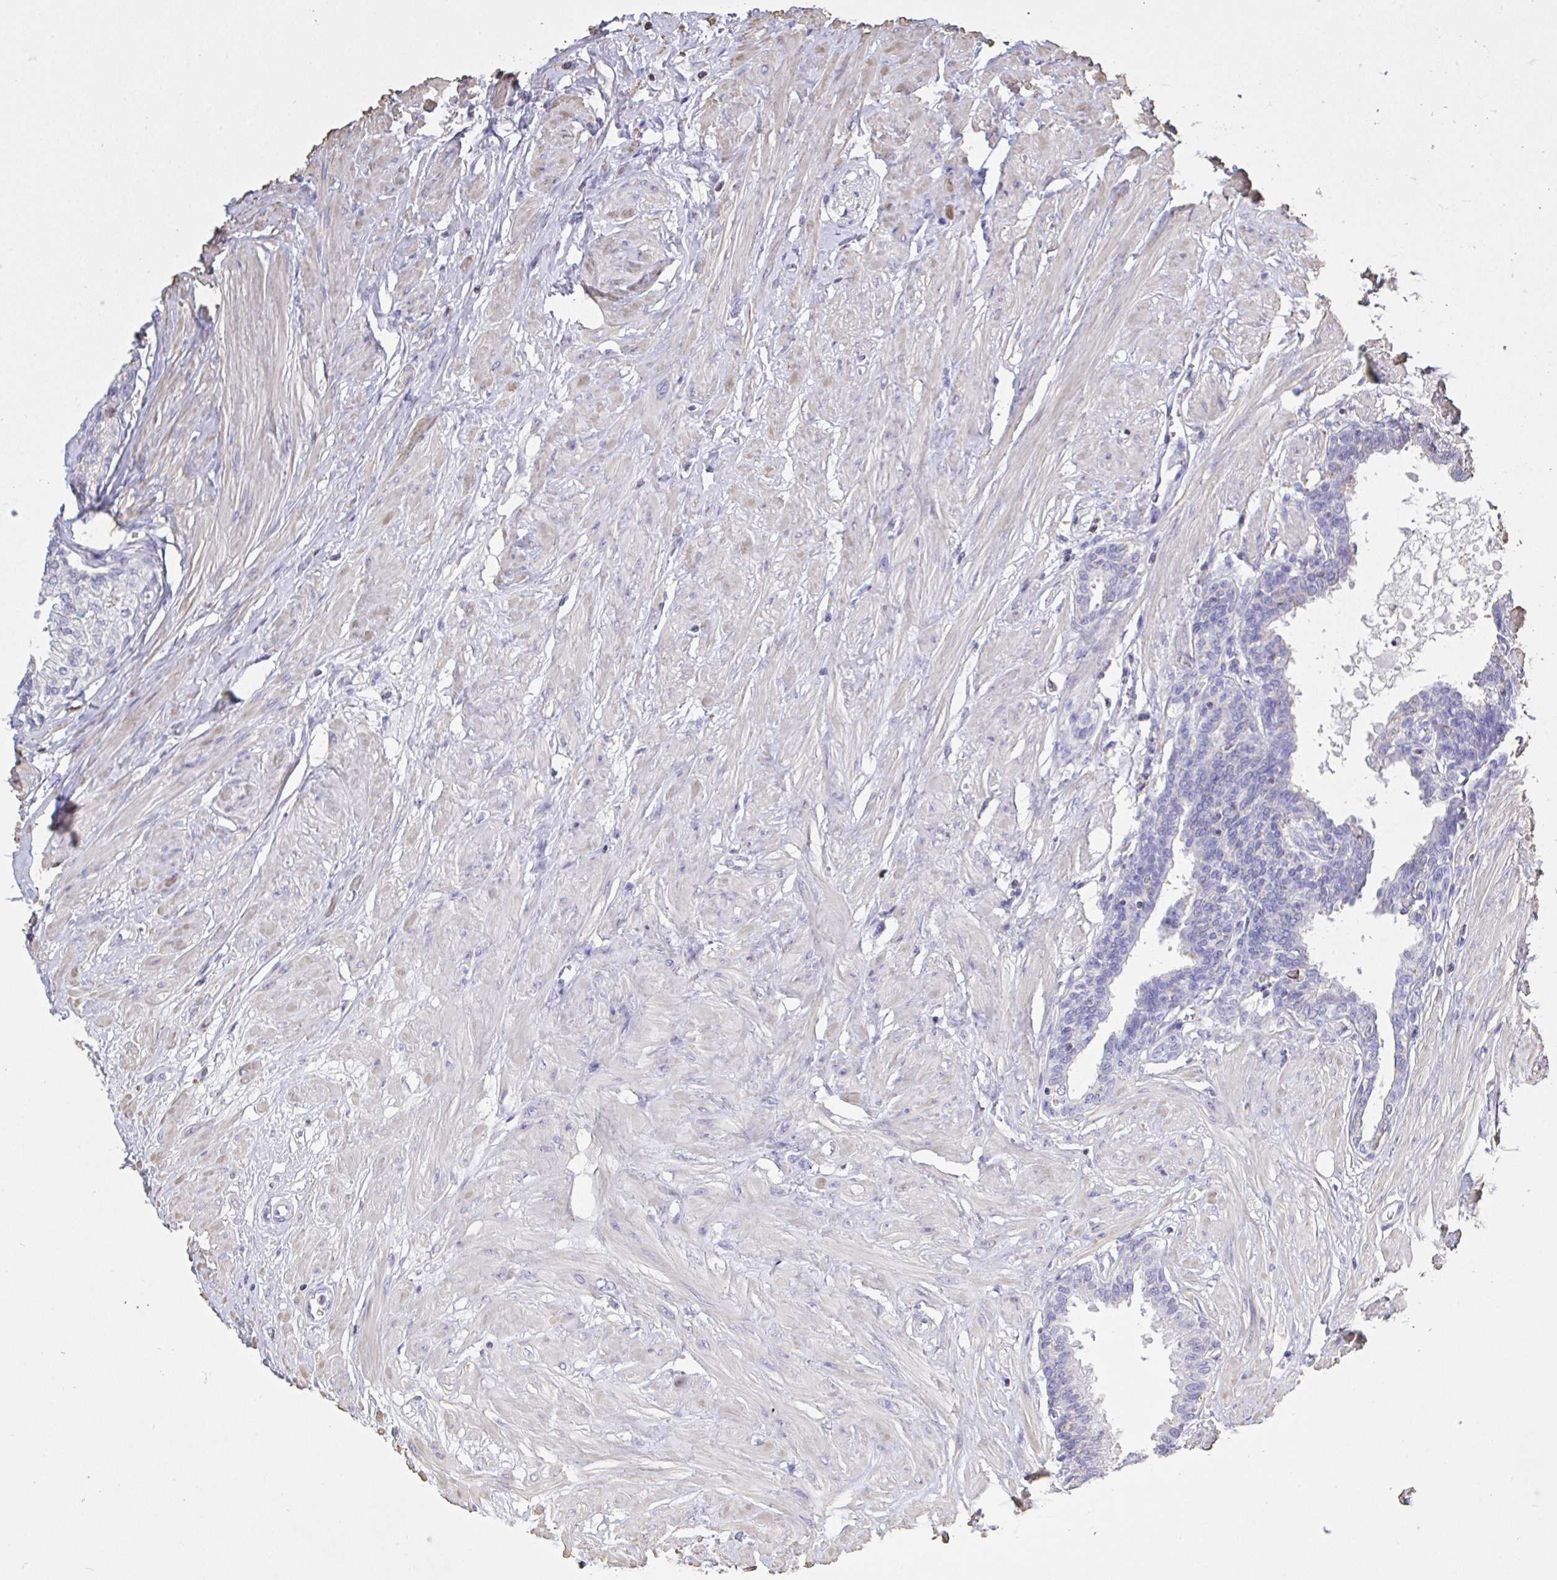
{"staining": {"intensity": "negative", "quantity": "none", "location": "none"}, "tissue": "seminal vesicle", "cell_type": "Glandular cells", "image_type": "normal", "snomed": [{"axis": "morphology", "description": "Normal tissue, NOS"}, {"axis": "topography", "description": "Prostate"}, {"axis": "topography", "description": "Seminal veicle"}], "caption": "High power microscopy photomicrograph of an immunohistochemistry image of benign seminal vesicle, revealing no significant positivity in glandular cells. (DAB immunohistochemistry visualized using brightfield microscopy, high magnification).", "gene": "IL23R", "patient": {"sex": "male", "age": 60}}